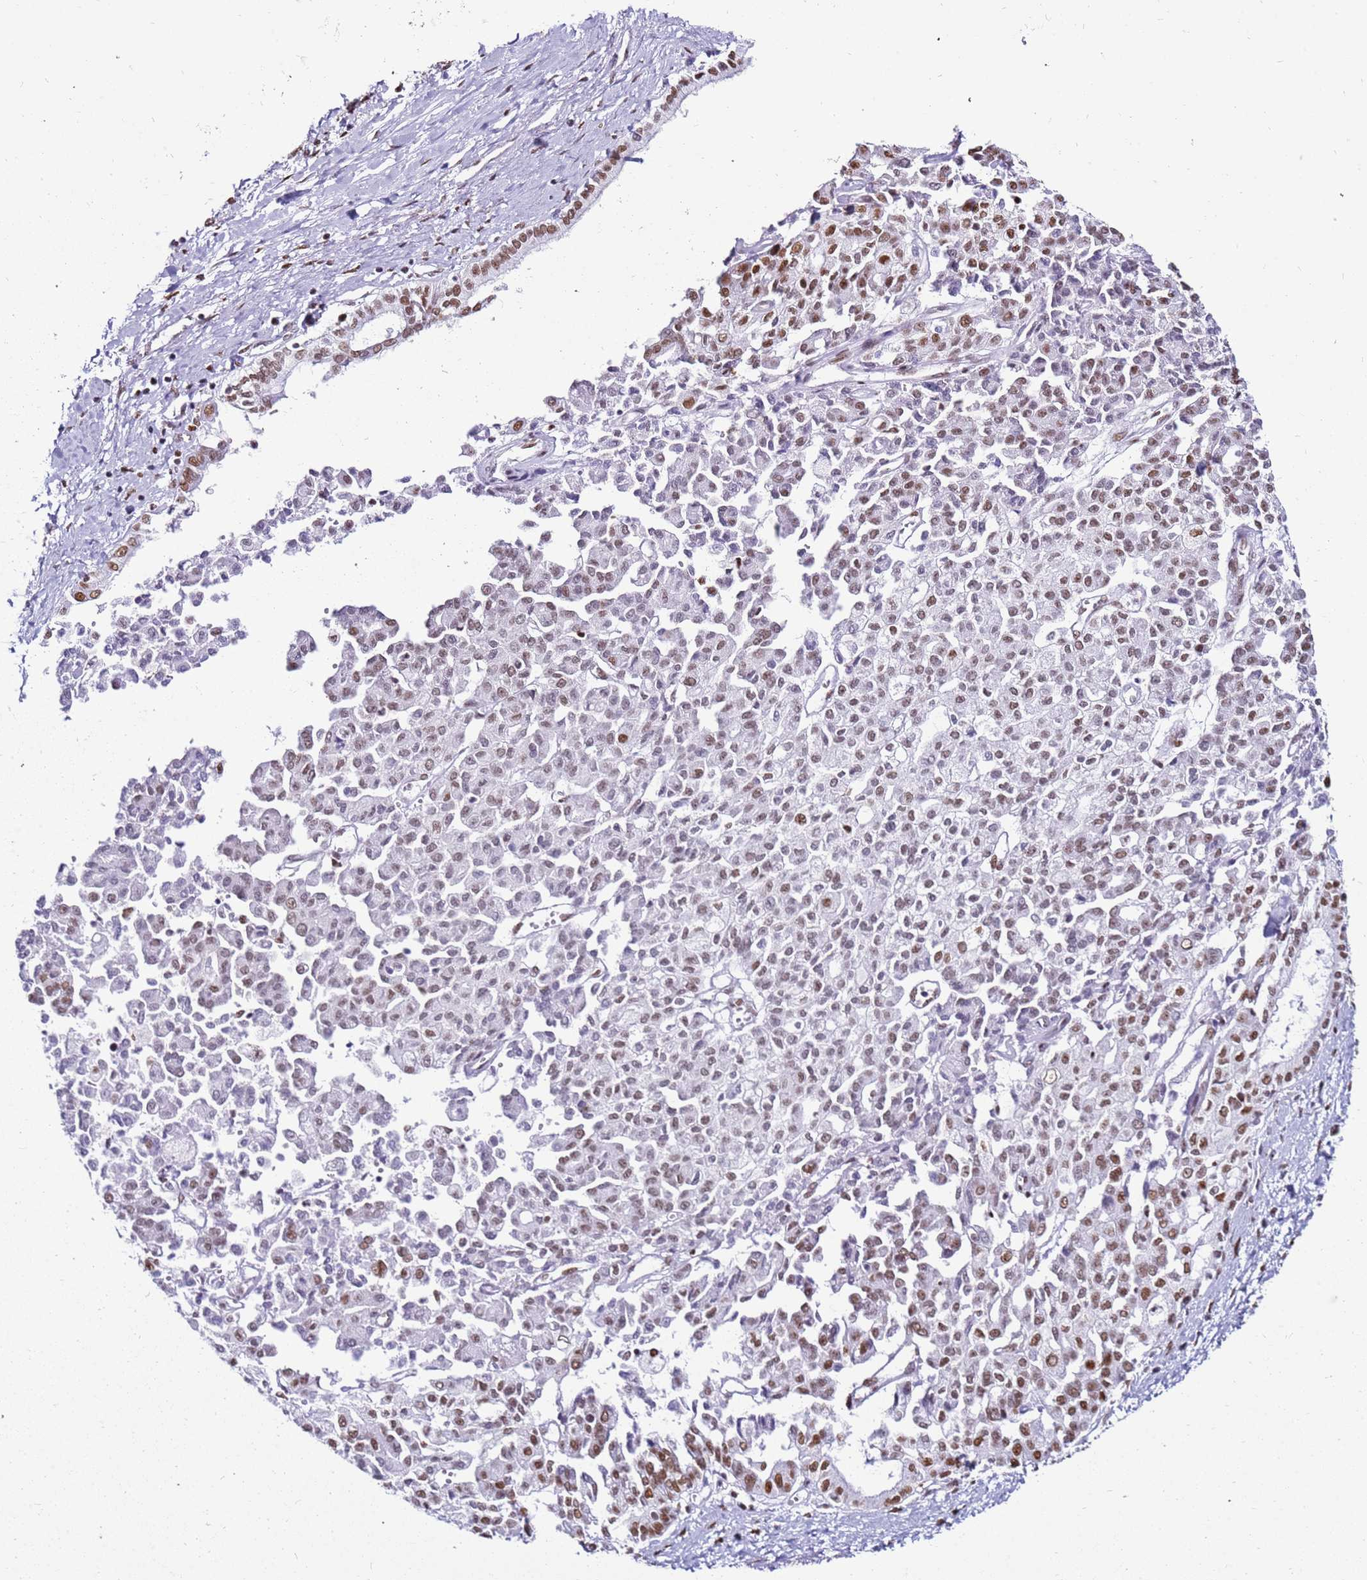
{"staining": {"intensity": "moderate", "quantity": "25%-75%", "location": "nuclear"}, "tissue": "liver cancer", "cell_type": "Tumor cells", "image_type": "cancer", "snomed": [{"axis": "morphology", "description": "Cholangiocarcinoma"}, {"axis": "topography", "description": "Liver"}], "caption": "Immunohistochemistry photomicrograph of liver cancer (cholangiocarcinoma) stained for a protein (brown), which demonstrates medium levels of moderate nuclear positivity in approximately 25%-75% of tumor cells.", "gene": "KPNA4", "patient": {"sex": "female", "age": 77}}